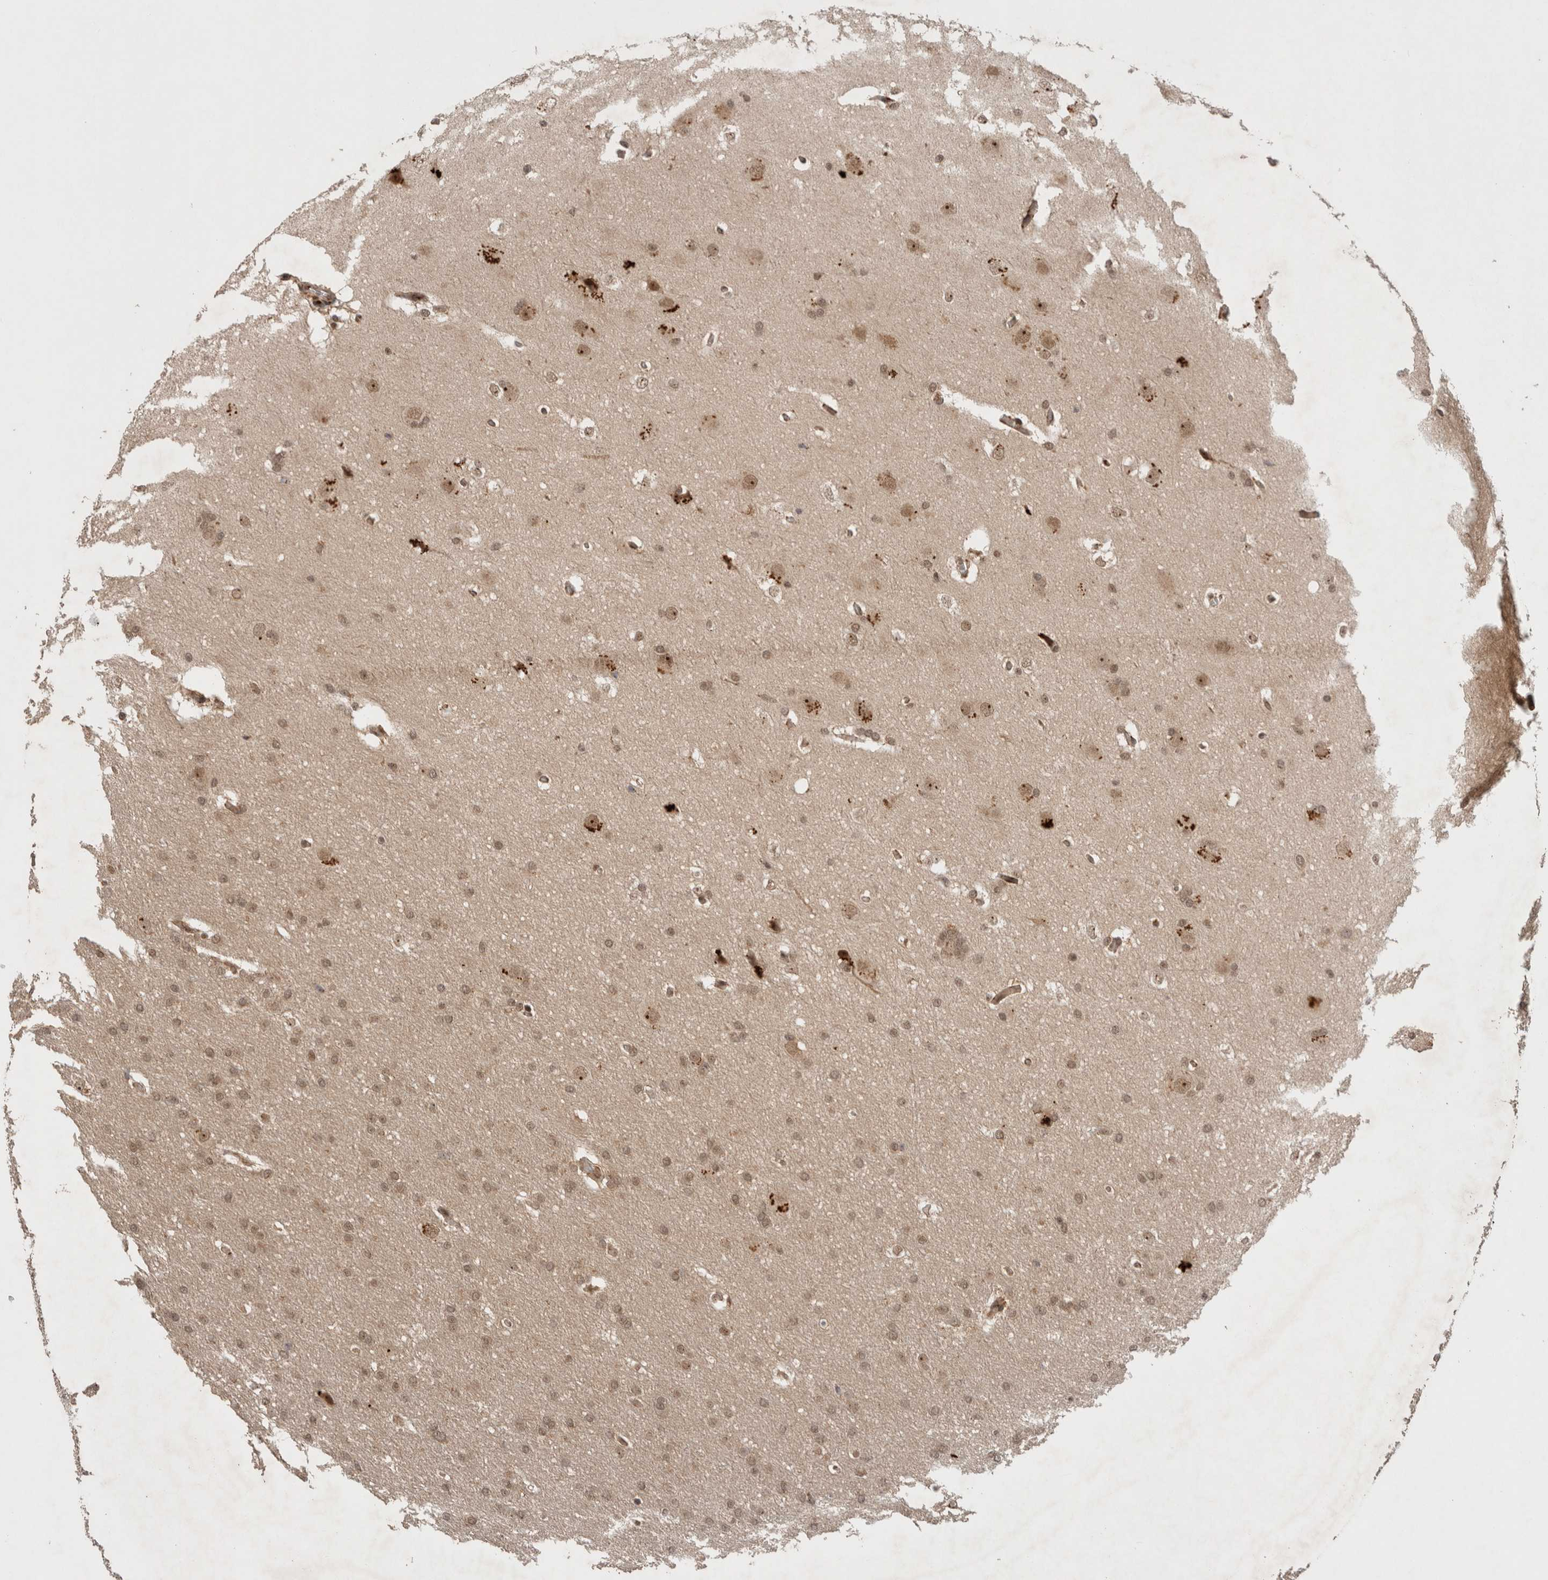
{"staining": {"intensity": "weak", "quantity": ">75%", "location": "nuclear"}, "tissue": "glioma", "cell_type": "Tumor cells", "image_type": "cancer", "snomed": [{"axis": "morphology", "description": "Glioma, malignant, Low grade"}, {"axis": "topography", "description": "Brain"}], "caption": "Glioma tissue exhibits weak nuclear expression in approximately >75% of tumor cells, visualized by immunohistochemistry. (brown staining indicates protein expression, while blue staining denotes nuclei).", "gene": "MPHOSPH6", "patient": {"sex": "female", "age": 37}}